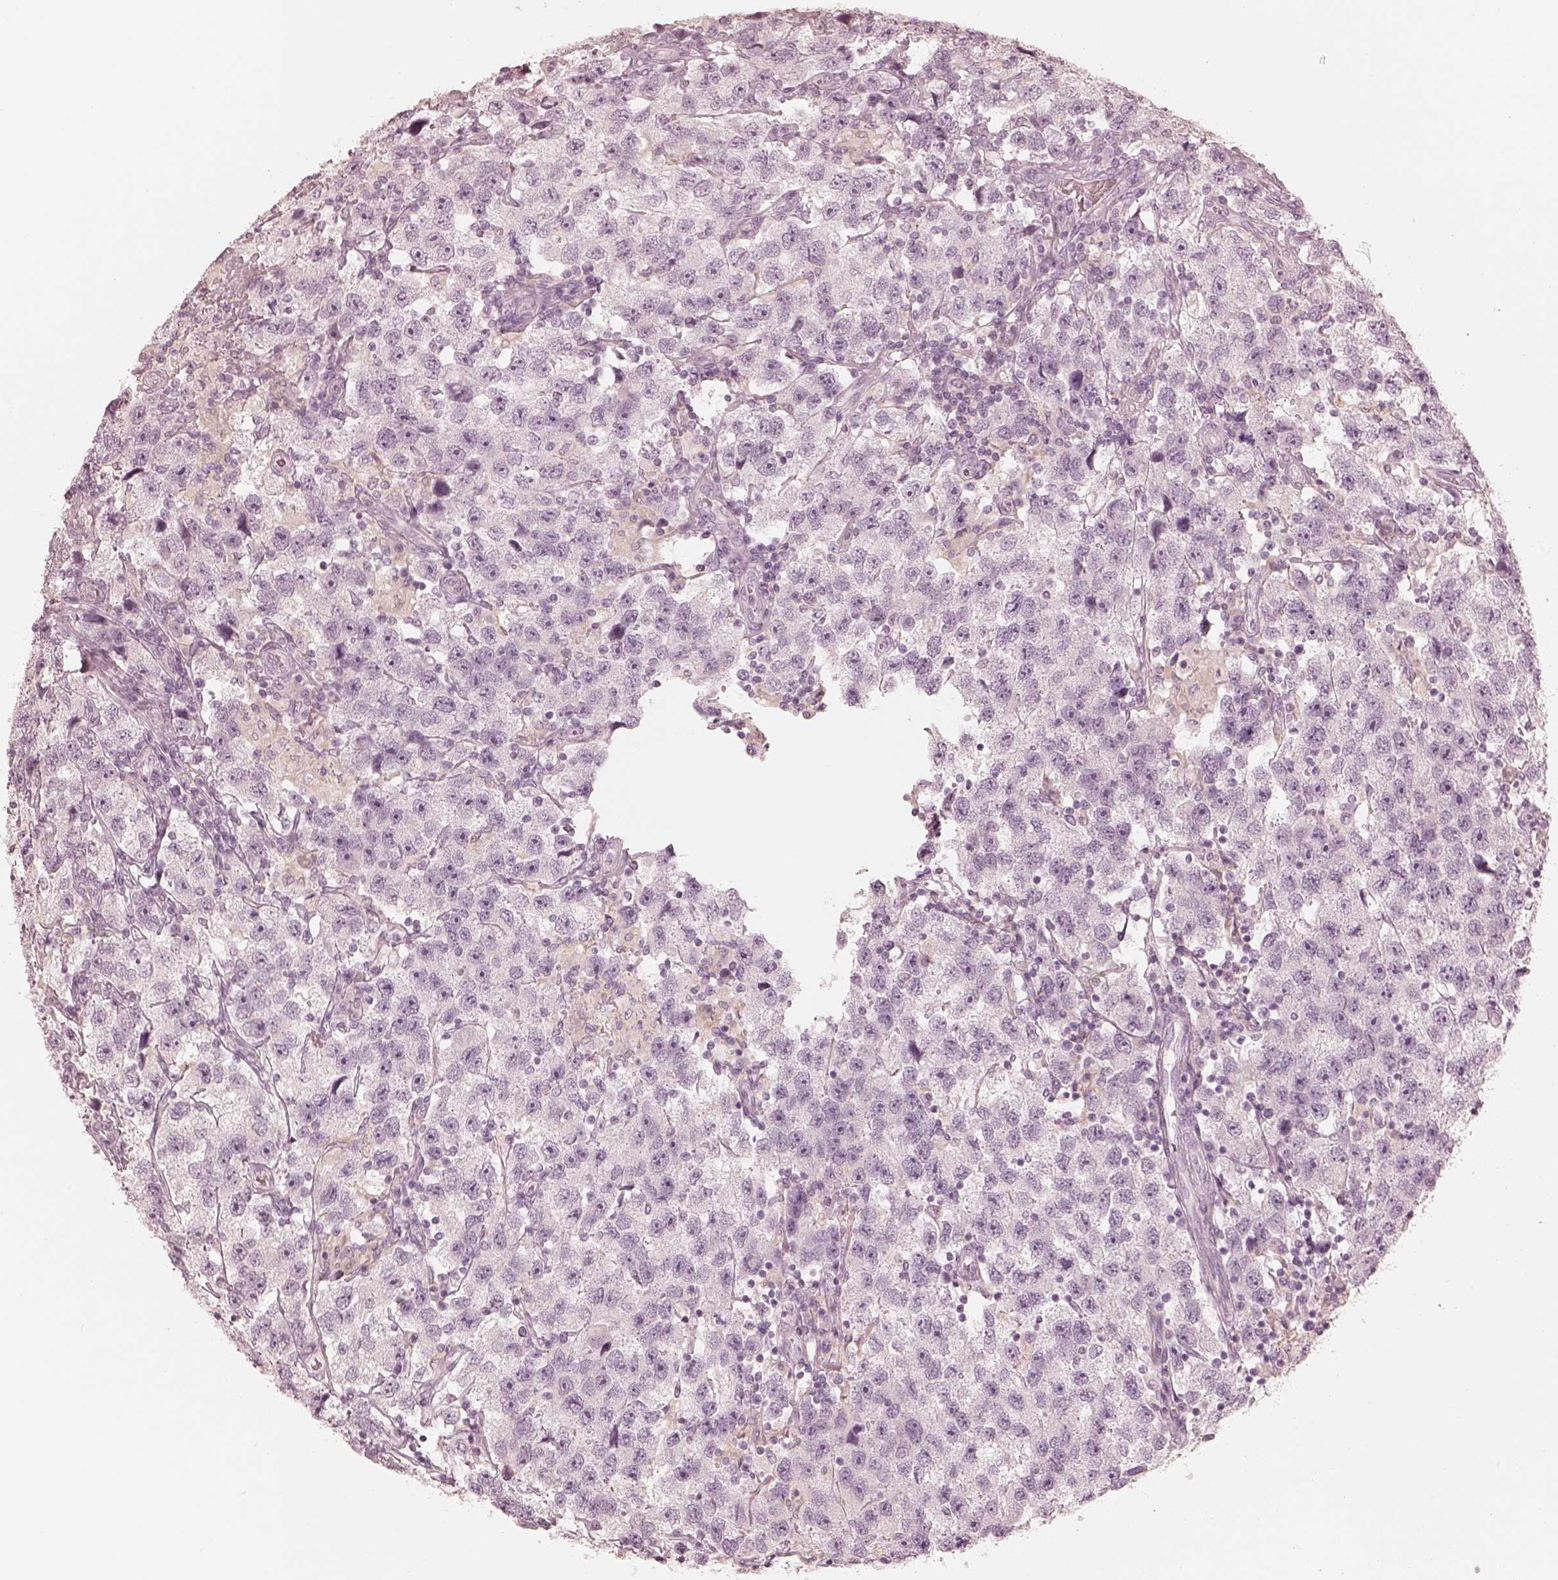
{"staining": {"intensity": "negative", "quantity": "none", "location": "none"}, "tissue": "testis cancer", "cell_type": "Tumor cells", "image_type": "cancer", "snomed": [{"axis": "morphology", "description": "Seminoma, NOS"}, {"axis": "topography", "description": "Testis"}], "caption": "Immunohistochemical staining of human seminoma (testis) shows no significant staining in tumor cells.", "gene": "CALR3", "patient": {"sex": "male", "age": 26}}